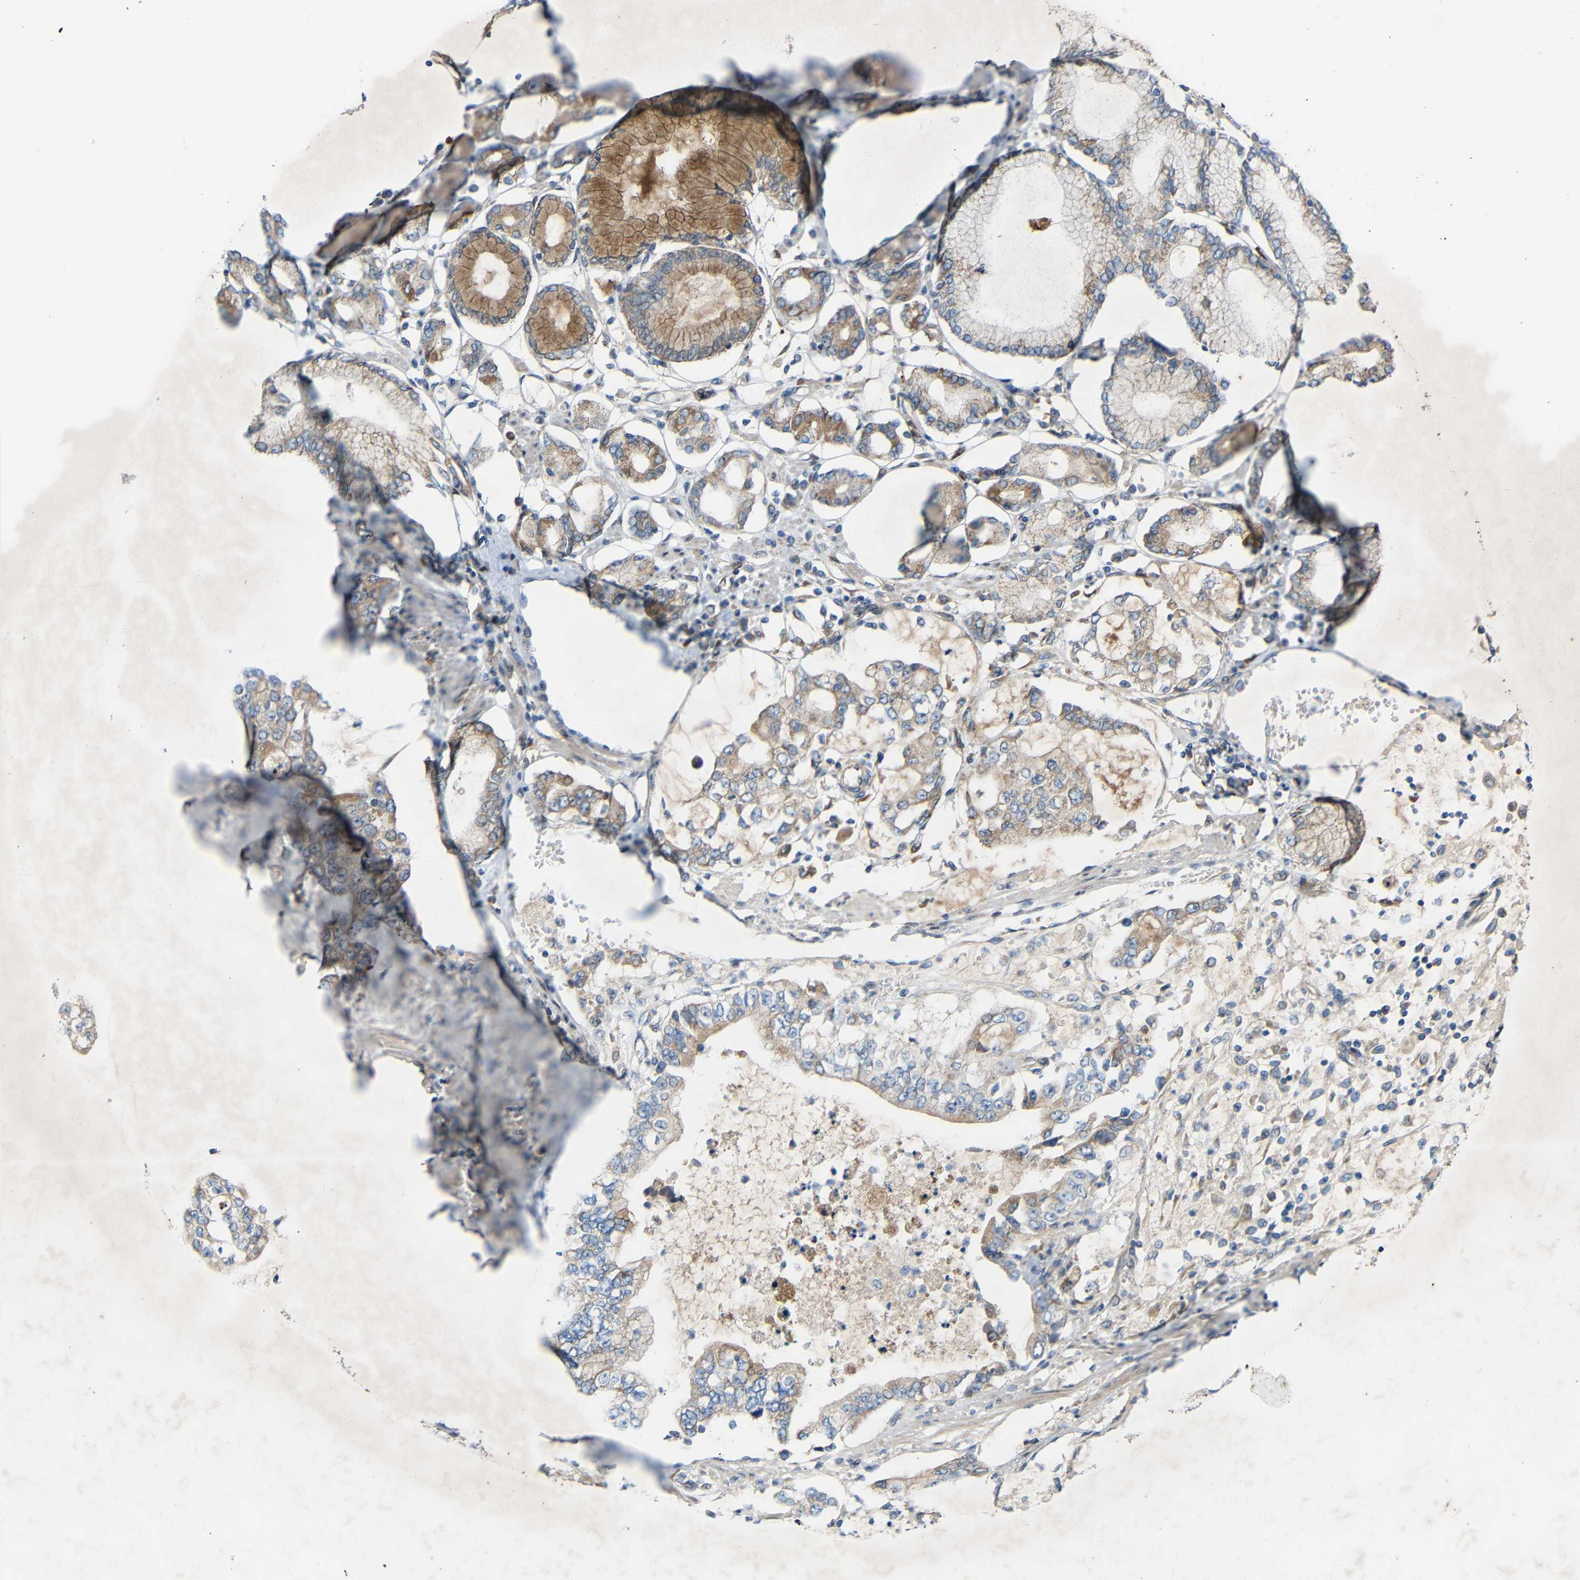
{"staining": {"intensity": "moderate", "quantity": "25%-75%", "location": "cytoplasmic/membranous"}, "tissue": "stomach cancer", "cell_type": "Tumor cells", "image_type": "cancer", "snomed": [{"axis": "morphology", "description": "Adenocarcinoma, NOS"}, {"axis": "topography", "description": "Stomach"}], "caption": "This histopathology image exhibits immunohistochemistry (IHC) staining of stomach cancer, with medium moderate cytoplasmic/membranous expression in about 25%-75% of tumor cells.", "gene": "TMEM25", "patient": {"sex": "male", "age": 76}}